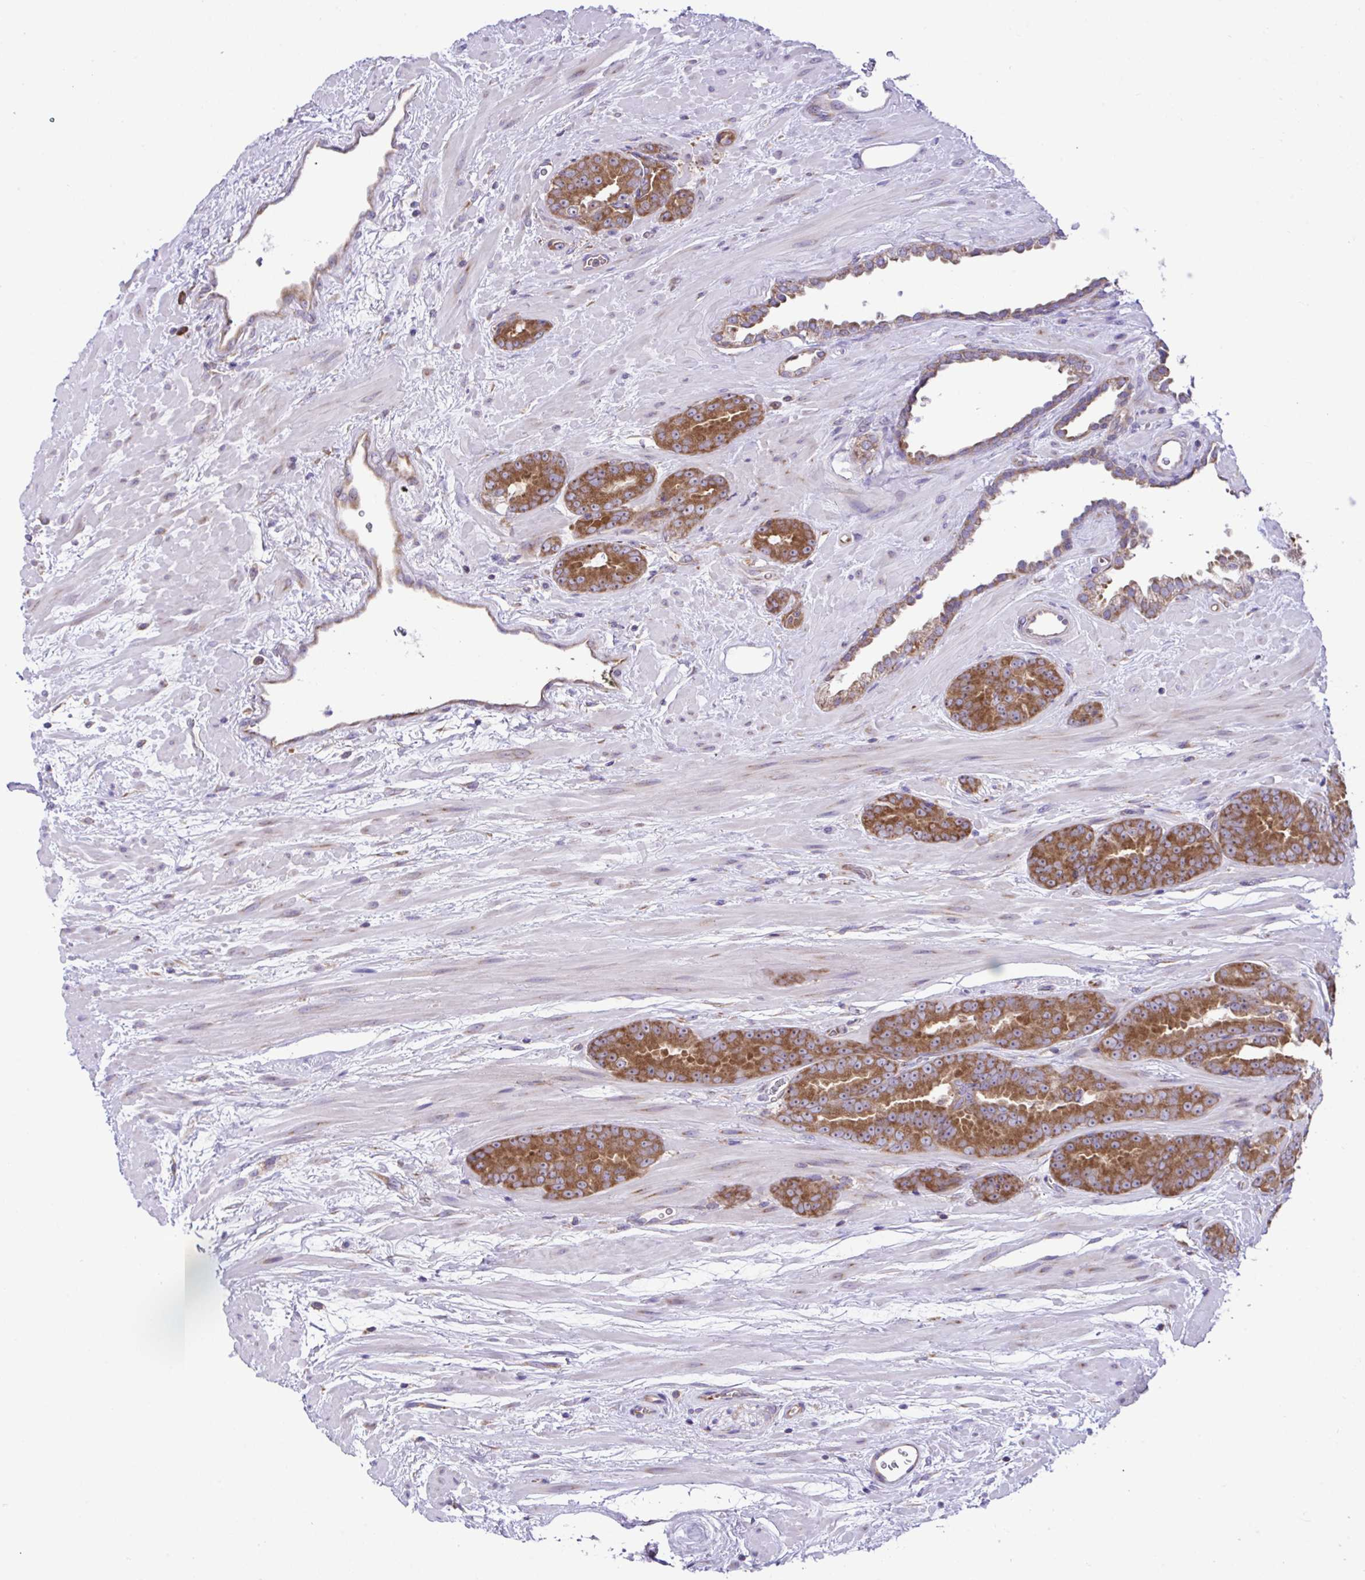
{"staining": {"intensity": "moderate", "quantity": ">75%", "location": "cytoplasmic/membranous"}, "tissue": "prostate cancer", "cell_type": "Tumor cells", "image_type": "cancer", "snomed": [{"axis": "morphology", "description": "Adenocarcinoma, High grade"}, {"axis": "topography", "description": "Prostate"}], "caption": "Moderate cytoplasmic/membranous protein expression is identified in approximately >75% of tumor cells in prostate cancer (high-grade adenocarcinoma).", "gene": "RPL7", "patient": {"sex": "male", "age": 72}}